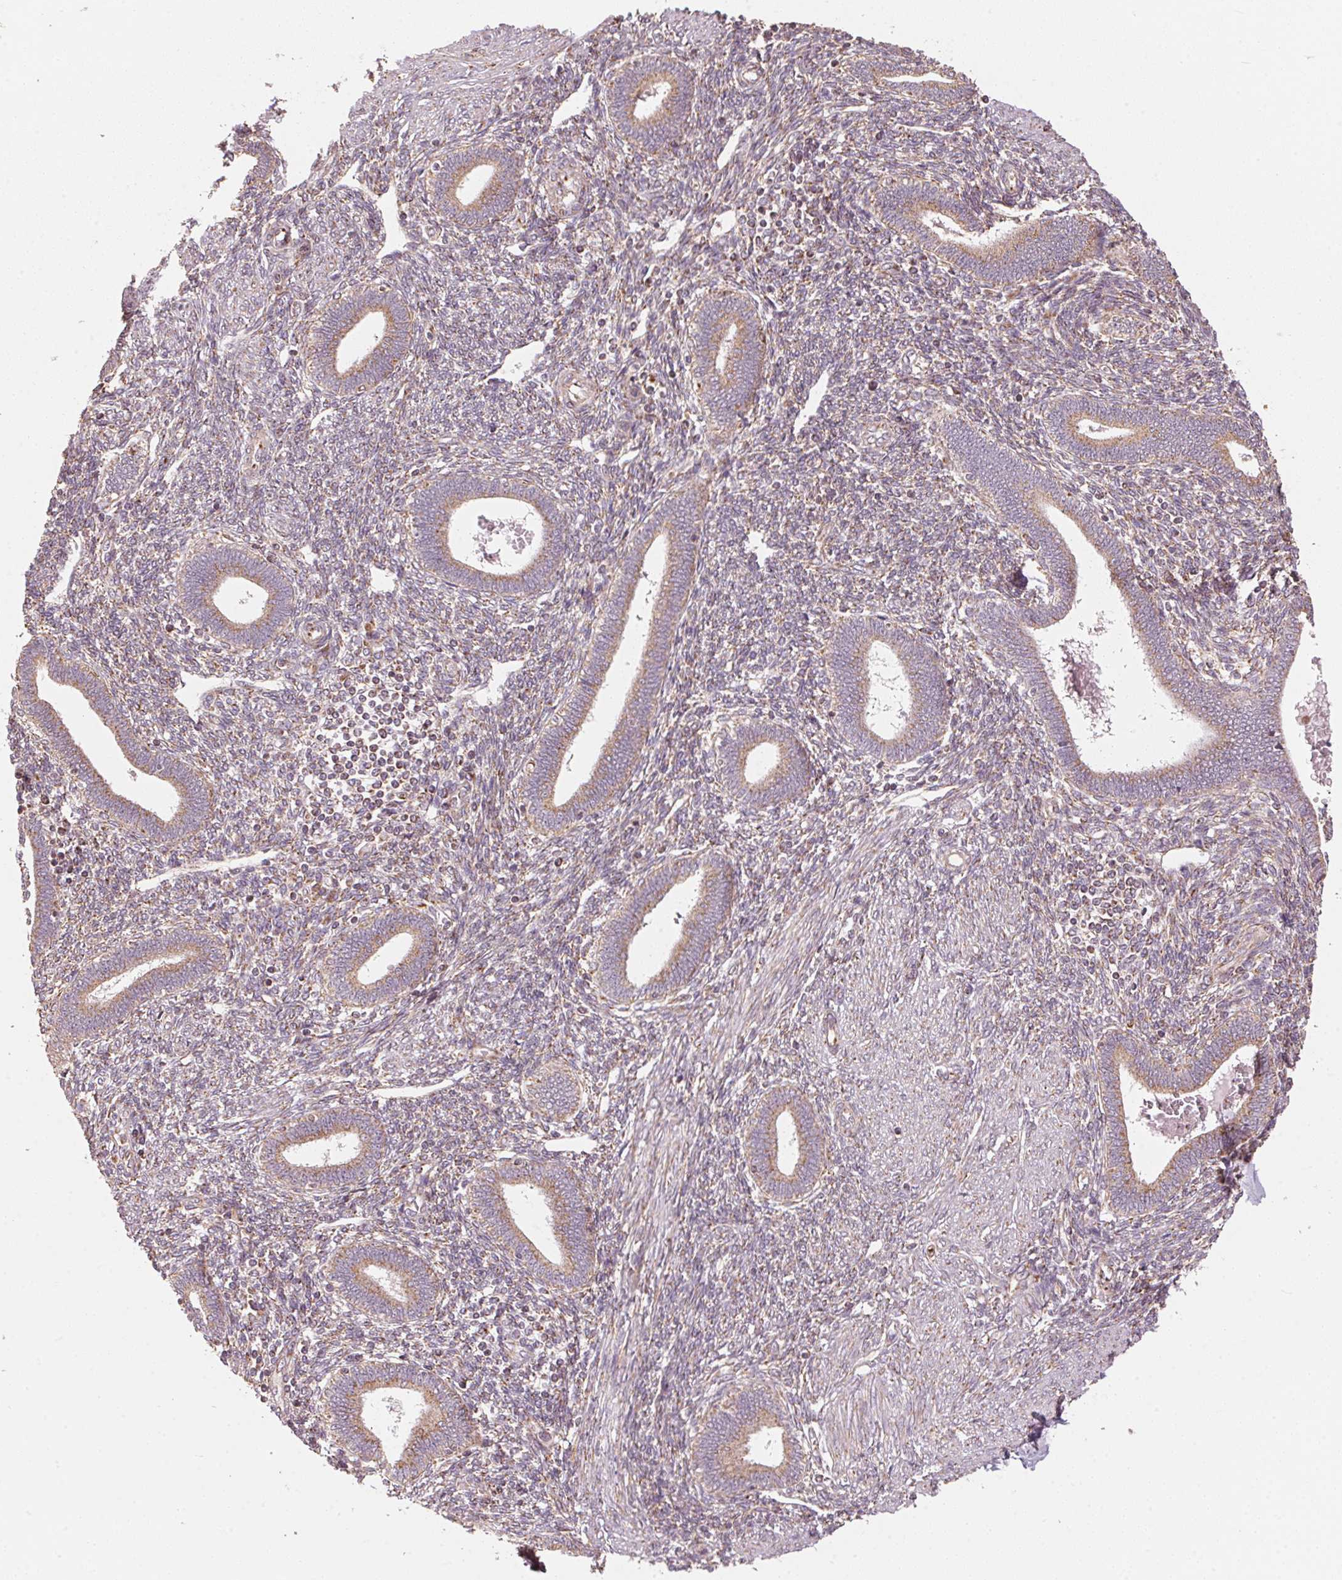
{"staining": {"intensity": "moderate", "quantity": ">75%", "location": "cytoplasmic/membranous"}, "tissue": "endometrium", "cell_type": "Cells in endometrial stroma", "image_type": "normal", "snomed": [{"axis": "morphology", "description": "Normal tissue, NOS"}, {"axis": "topography", "description": "Endometrium"}], "caption": "Endometrium stained for a protein displays moderate cytoplasmic/membranous positivity in cells in endometrial stroma.", "gene": "TOMM70", "patient": {"sex": "female", "age": 42}}